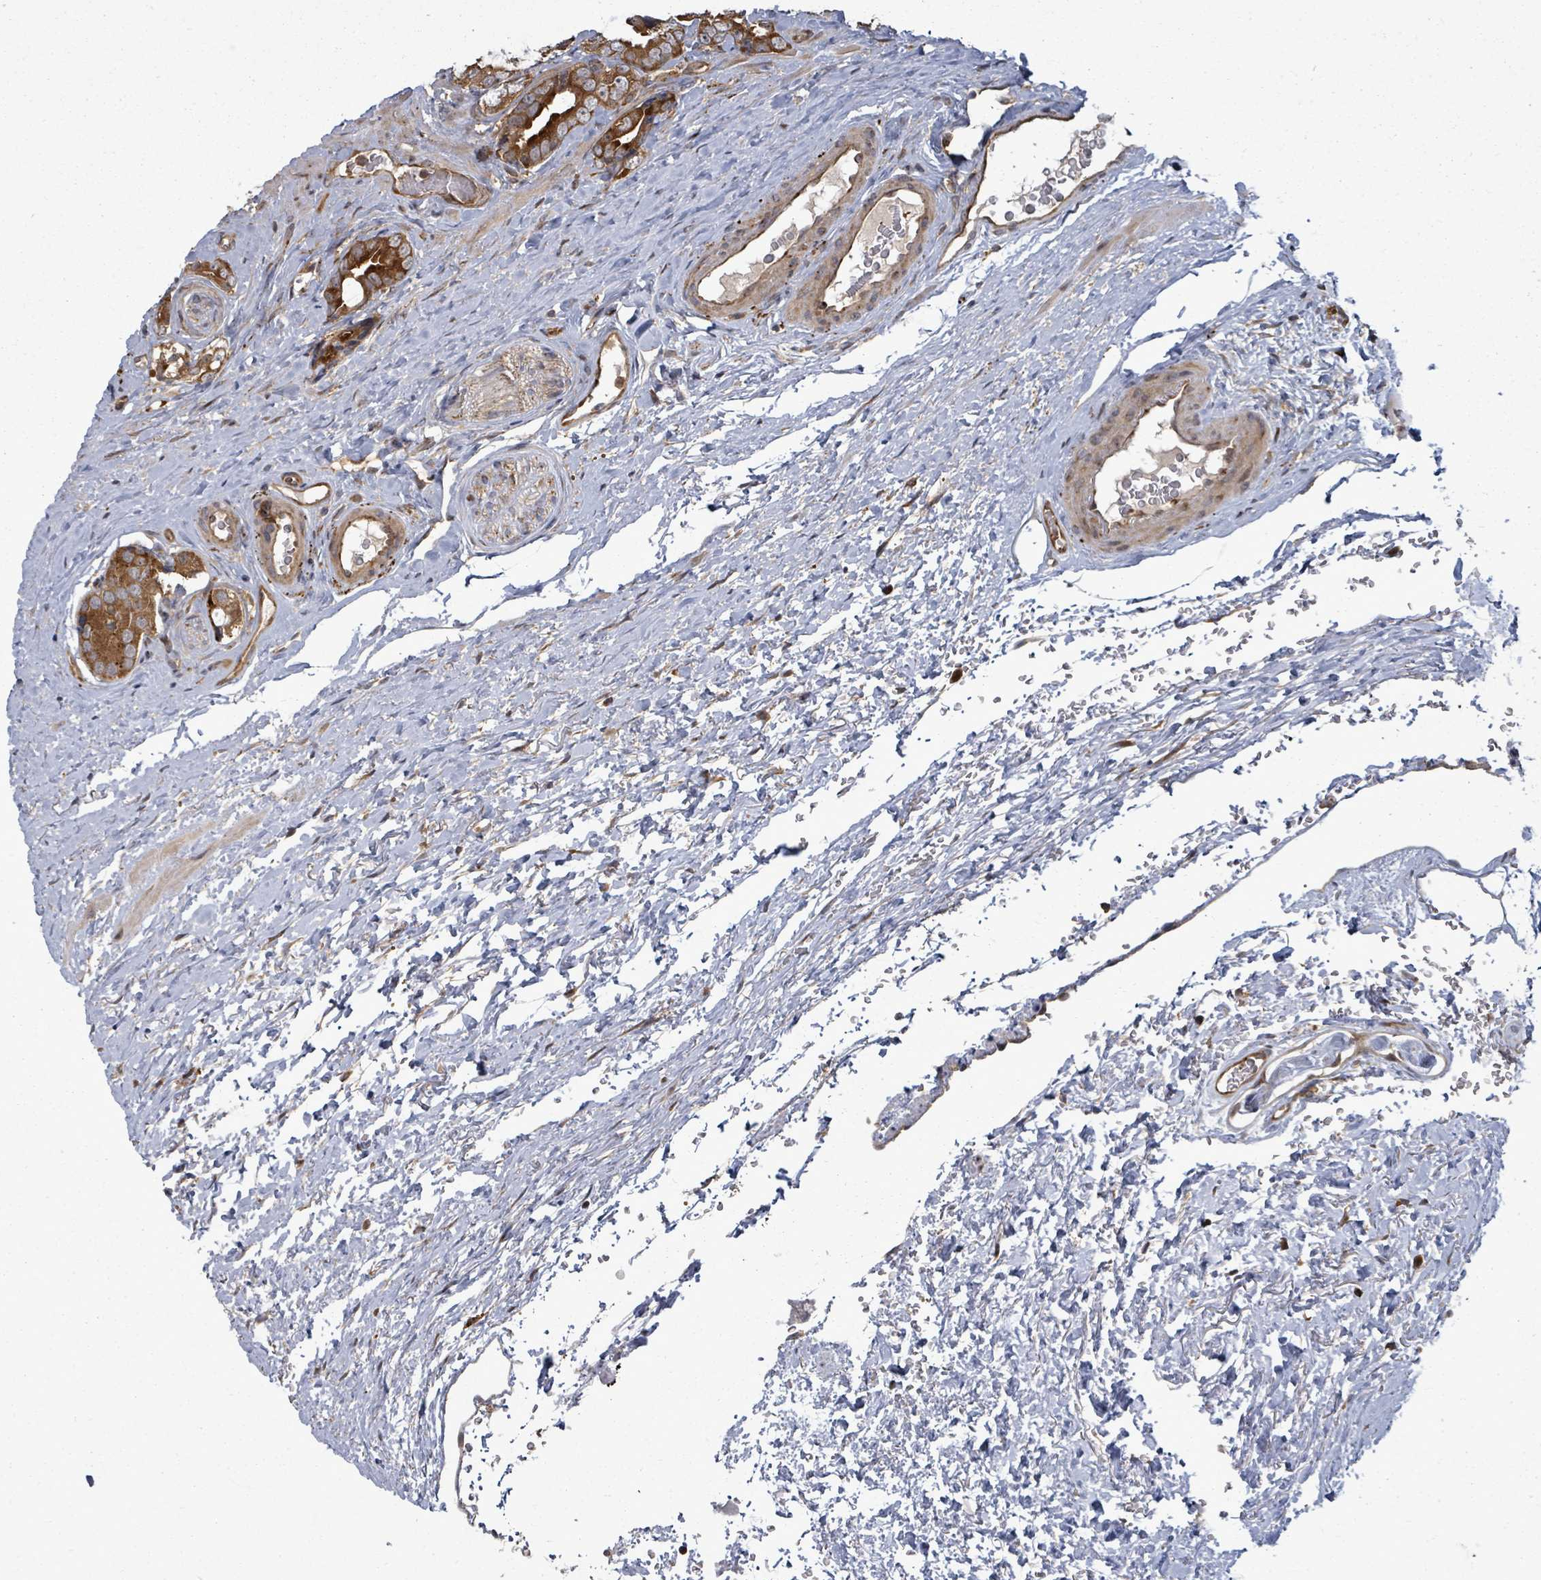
{"staining": {"intensity": "strong", "quantity": ">75%", "location": "cytoplasmic/membranous"}, "tissue": "prostate cancer", "cell_type": "Tumor cells", "image_type": "cancer", "snomed": [{"axis": "morphology", "description": "Adenocarcinoma, High grade"}, {"axis": "topography", "description": "Prostate"}], "caption": "A histopathology image of prostate cancer stained for a protein displays strong cytoplasmic/membranous brown staining in tumor cells. The staining was performed using DAB (3,3'-diaminobenzidine), with brown indicating positive protein expression. Nuclei are stained blue with hematoxylin.", "gene": "EIF3C", "patient": {"sex": "male", "age": 71}}